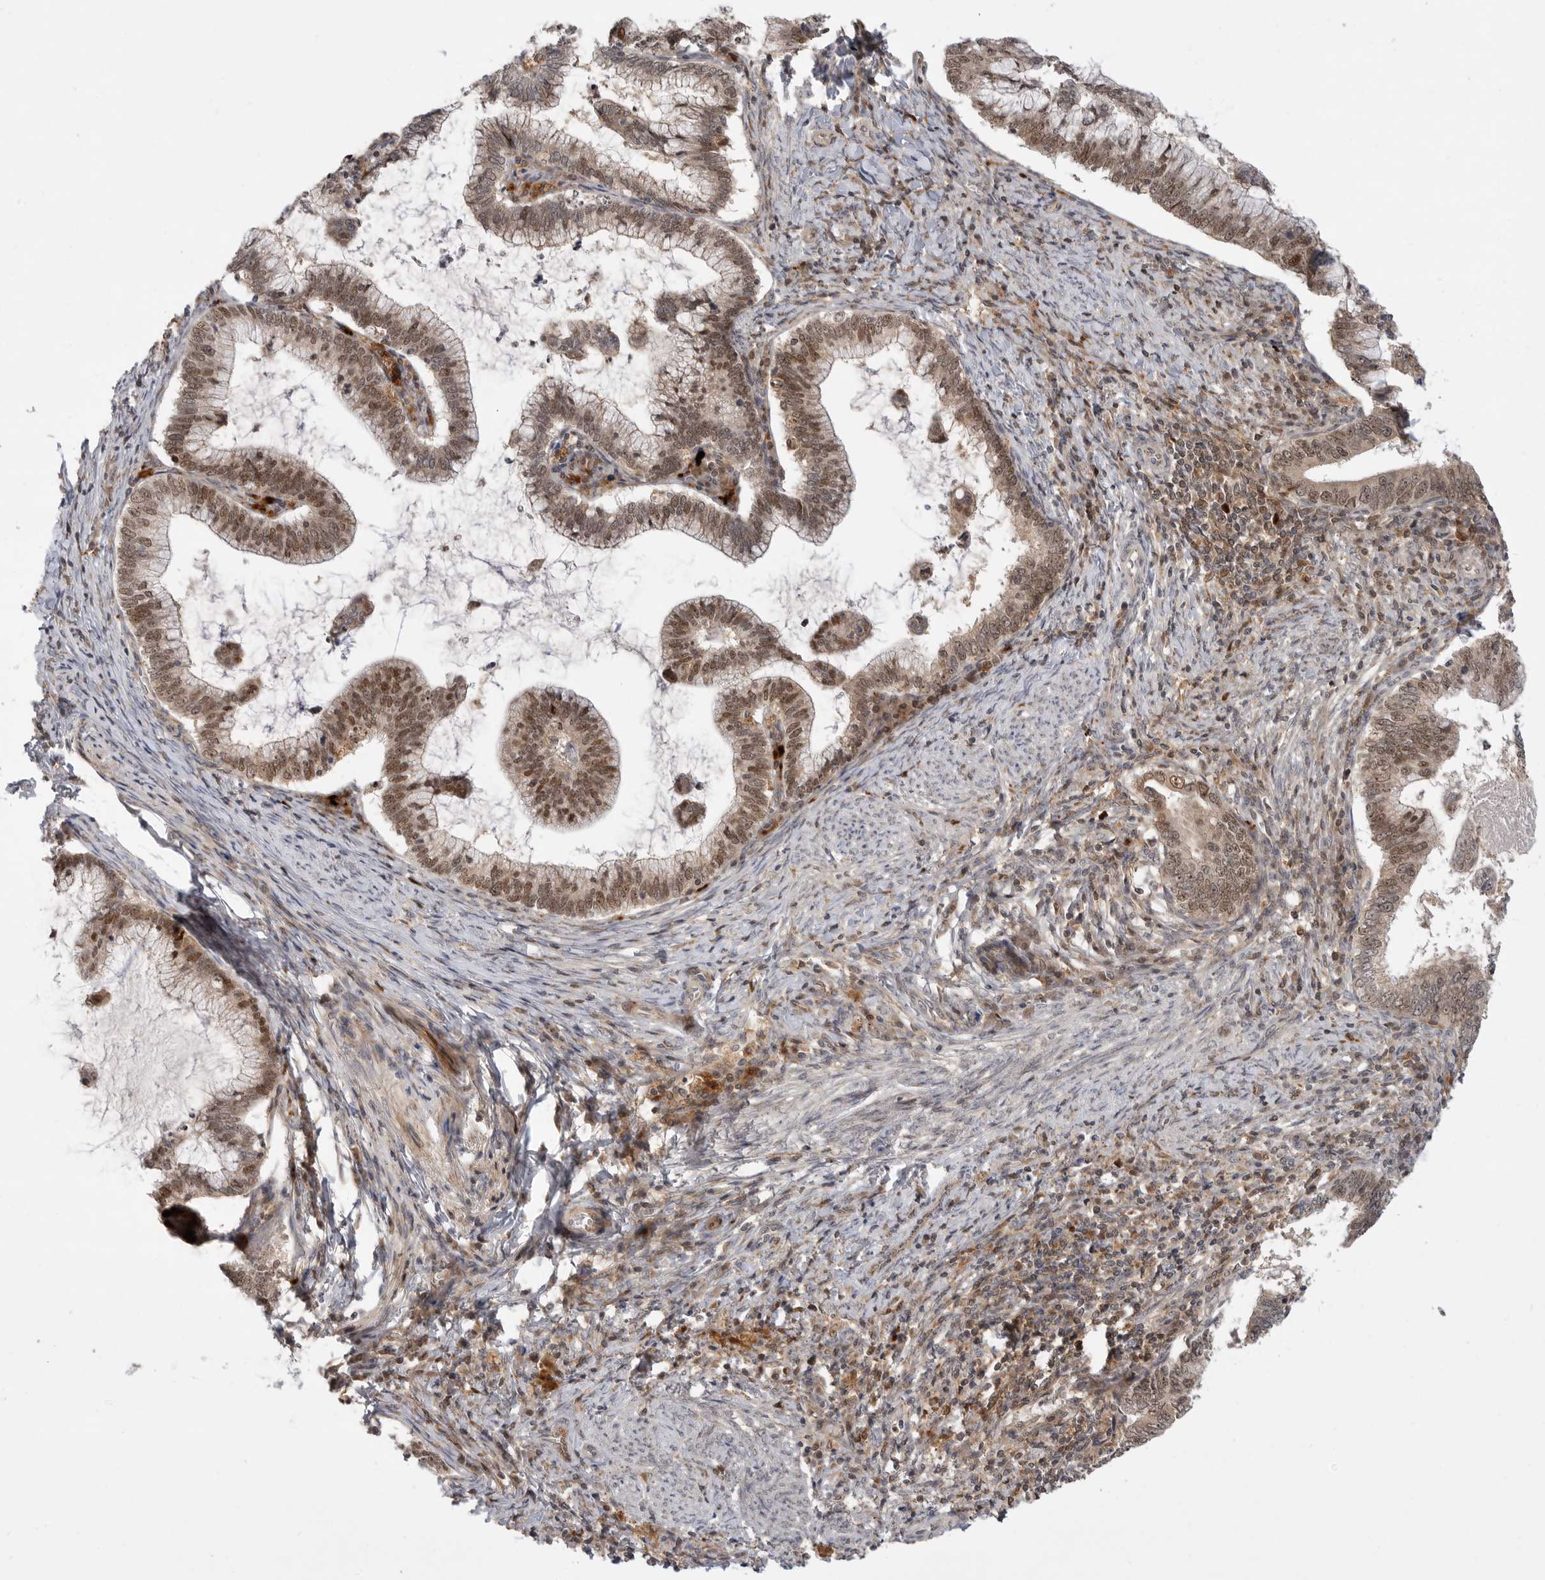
{"staining": {"intensity": "moderate", "quantity": ">75%", "location": "cytoplasmic/membranous,nuclear"}, "tissue": "cervical cancer", "cell_type": "Tumor cells", "image_type": "cancer", "snomed": [{"axis": "morphology", "description": "Adenocarcinoma, NOS"}, {"axis": "topography", "description": "Cervix"}], "caption": "Protein staining of cervical cancer tissue displays moderate cytoplasmic/membranous and nuclear positivity in about >75% of tumor cells.", "gene": "CSNK1G3", "patient": {"sex": "female", "age": 36}}